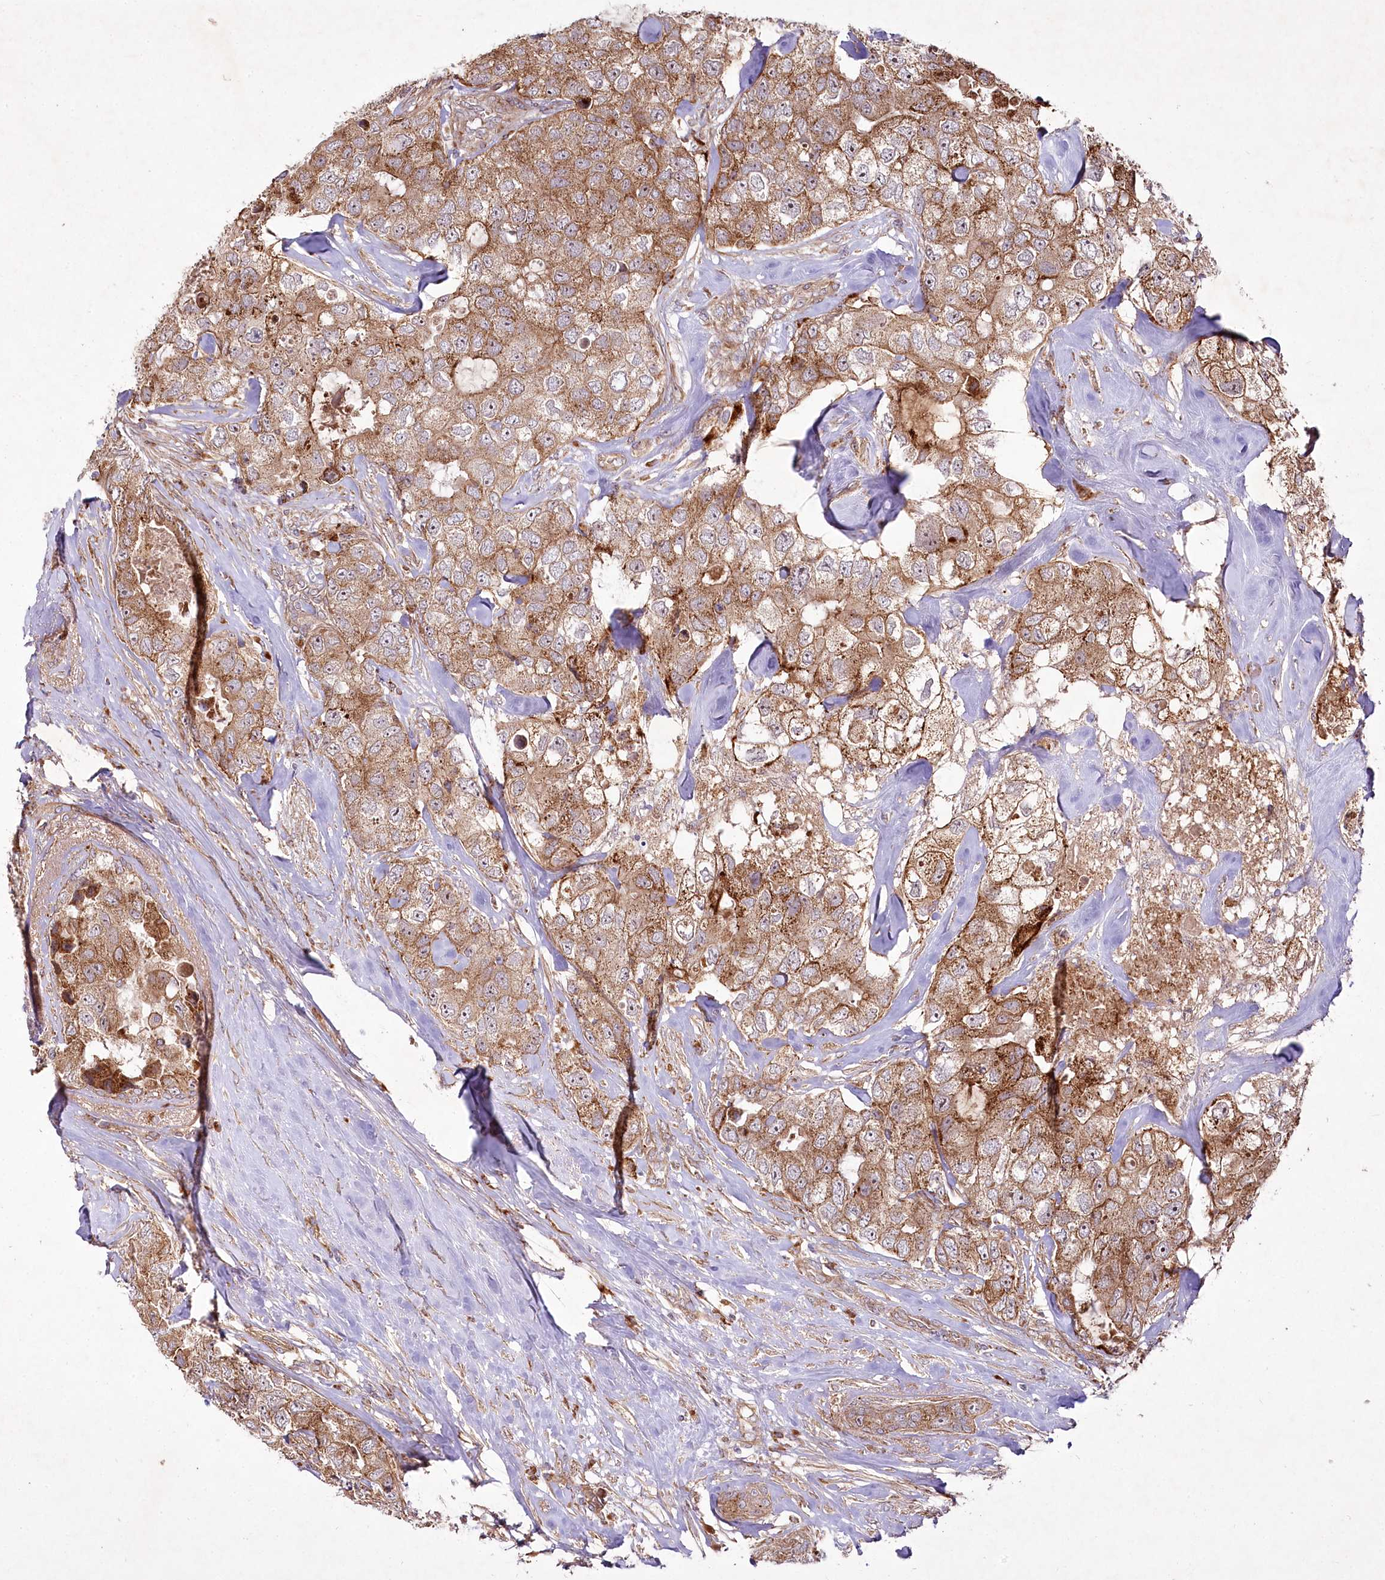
{"staining": {"intensity": "moderate", "quantity": ">75%", "location": "cytoplasmic/membranous"}, "tissue": "breast cancer", "cell_type": "Tumor cells", "image_type": "cancer", "snomed": [{"axis": "morphology", "description": "Duct carcinoma"}, {"axis": "topography", "description": "Breast"}], "caption": "Protein staining by immunohistochemistry (IHC) reveals moderate cytoplasmic/membranous positivity in about >75% of tumor cells in breast cancer.", "gene": "PSTK", "patient": {"sex": "female", "age": 62}}